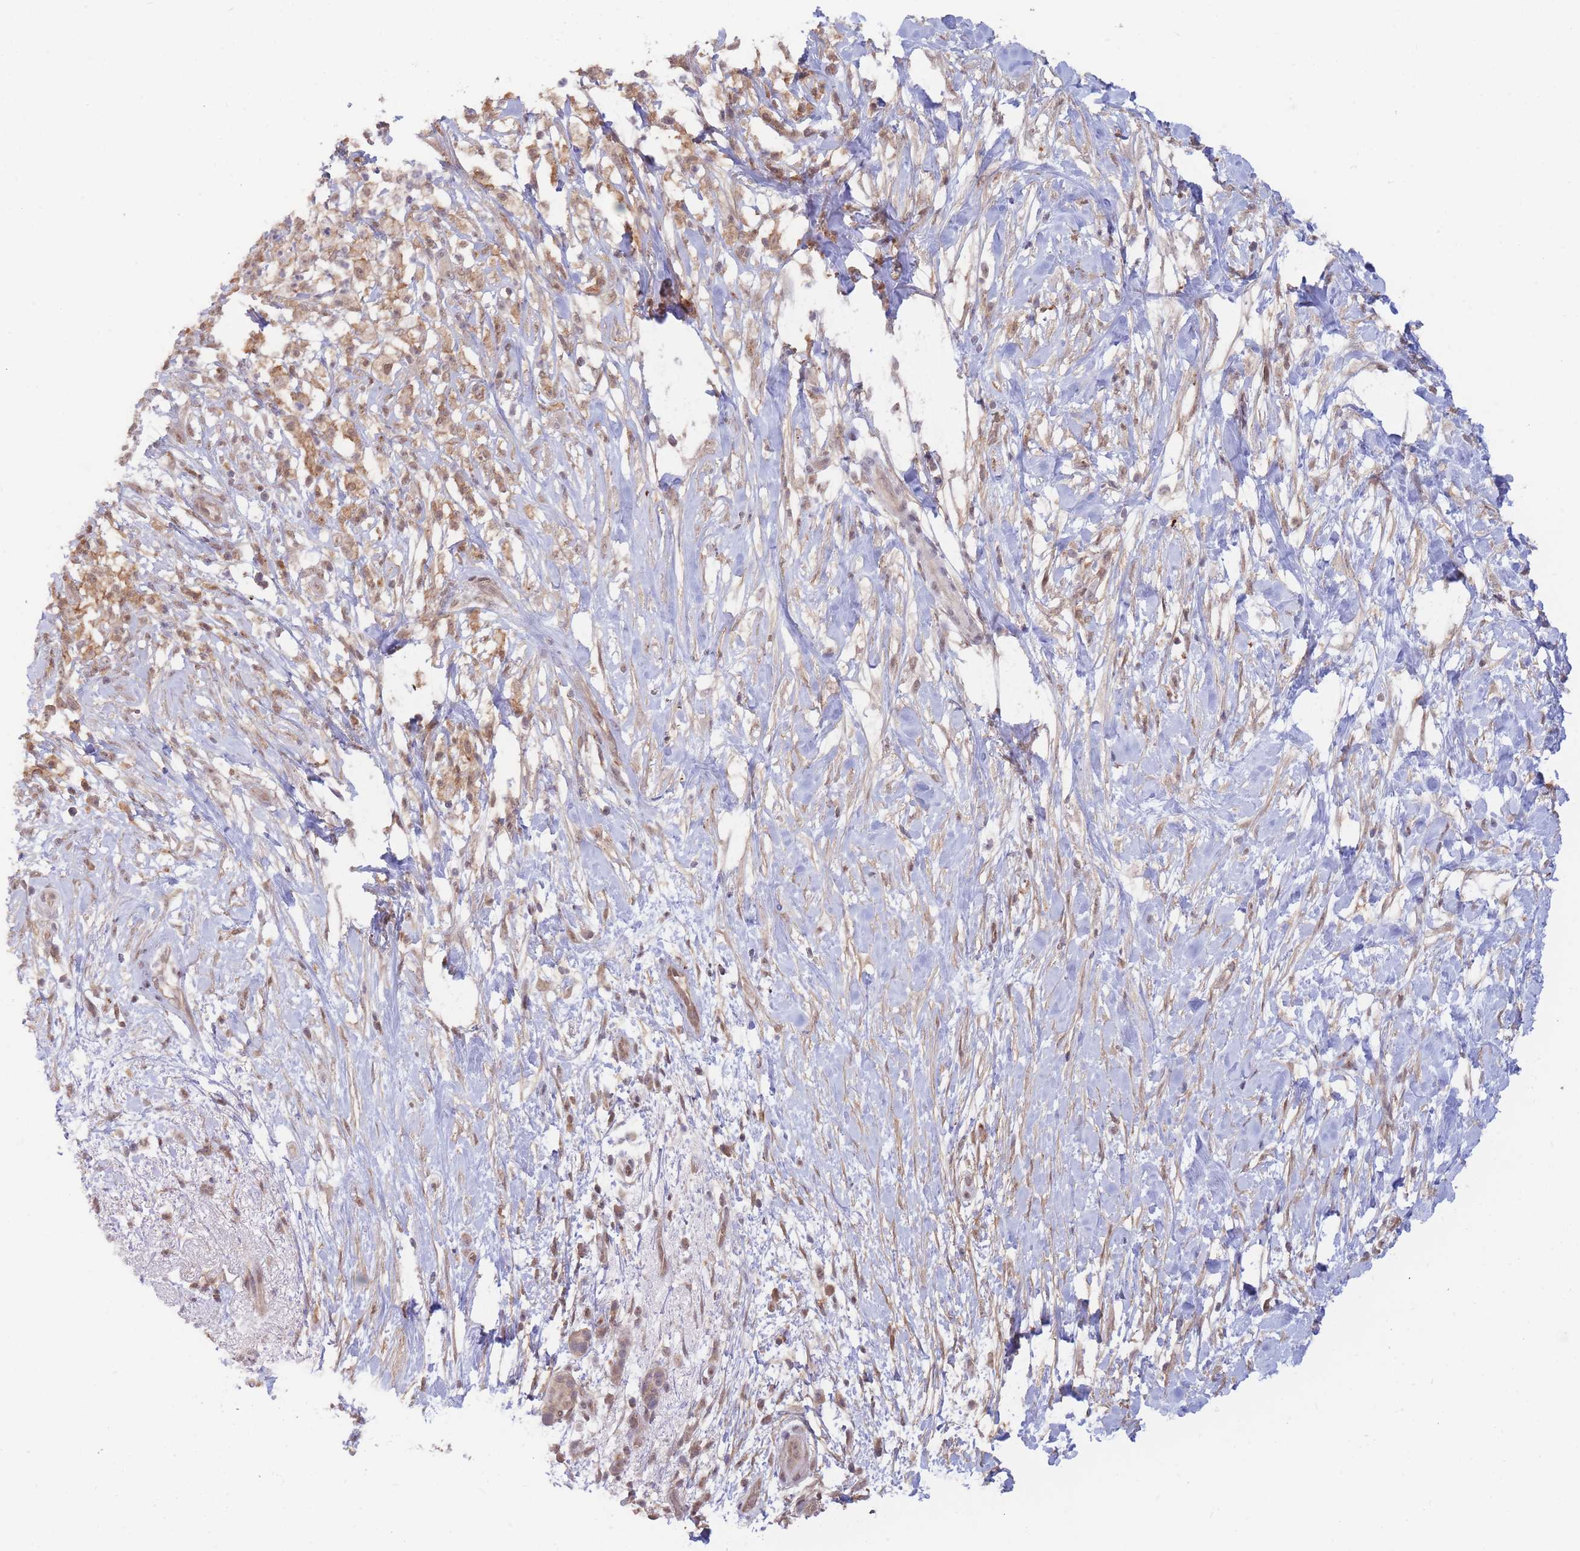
{"staining": {"intensity": "moderate", "quantity": ">75%", "location": "cytoplasmic/membranous,nuclear"}, "tissue": "pancreatic cancer", "cell_type": "Tumor cells", "image_type": "cancer", "snomed": [{"axis": "morphology", "description": "Adenocarcinoma, NOS"}, {"axis": "topography", "description": "Pancreas"}], "caption": "Protein expression analysis of human pancreatic cancer reveals moderate cytoplasmic/membranous and nuclear staining in about >75% of tumor cells.", "gene": "BOD1L1", "patient": {"sex": "female", "age": 72}}